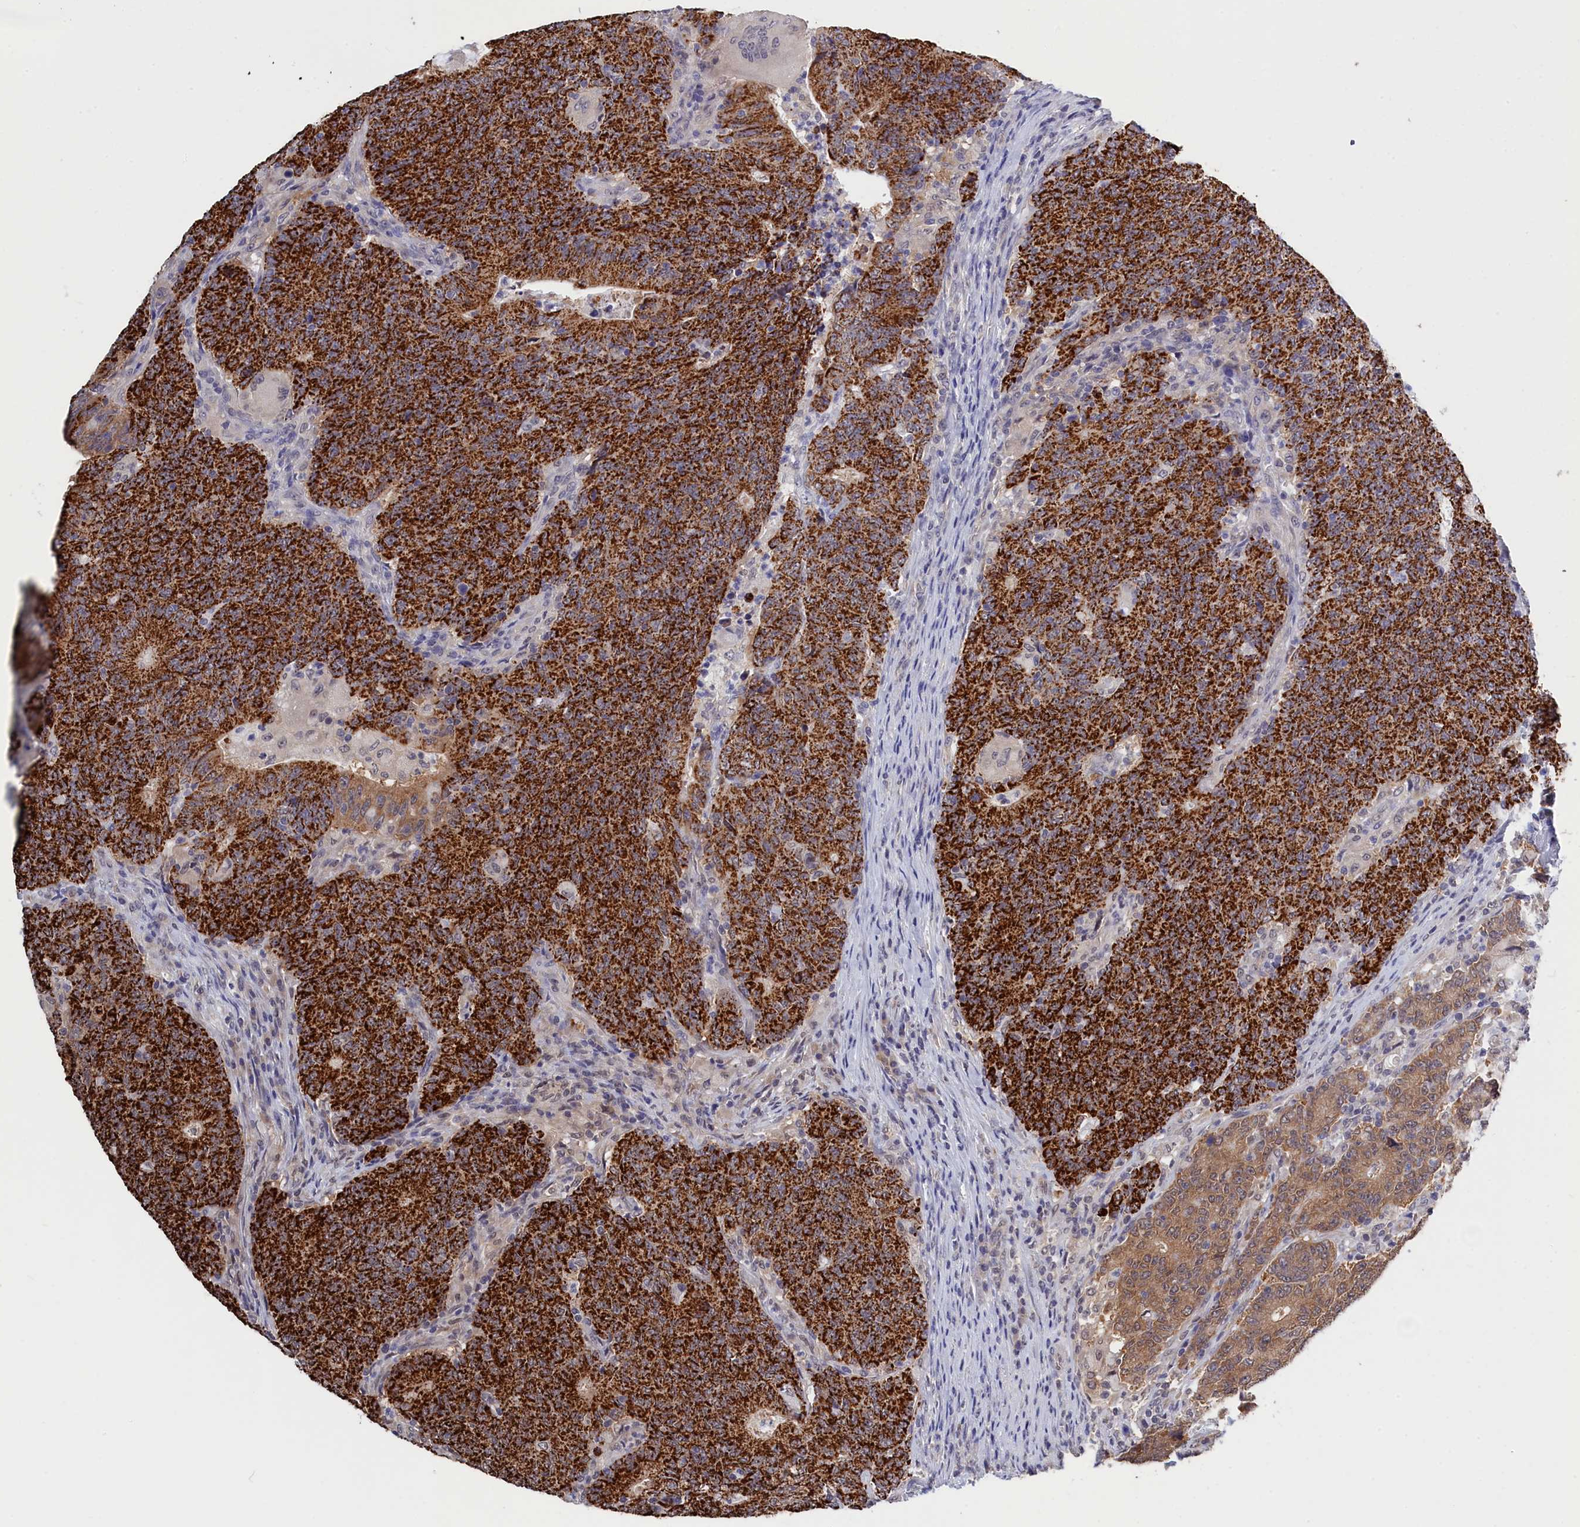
{"staining": {"intensity": "strong", "quantity": ">75%", "location": "cytoplasmic/membranous"}, "tissue": "colorectal cancer", "cell_type": "Tumor cells", "image_type": "cancer", "snomed": [{"axis": "morphology", "description": "Adenocarcinoma, NOS"}, {"axis": "topography", "description": "Colon"}], "caption": "Protein analysis of colorectal cancer (adenocarcinoma) tissue shows strong cytoplasmic/membranous staining in approximately >75% of tumor cells.", "gene": "PGP", "patient": {"sex": "female", "age": 75}}